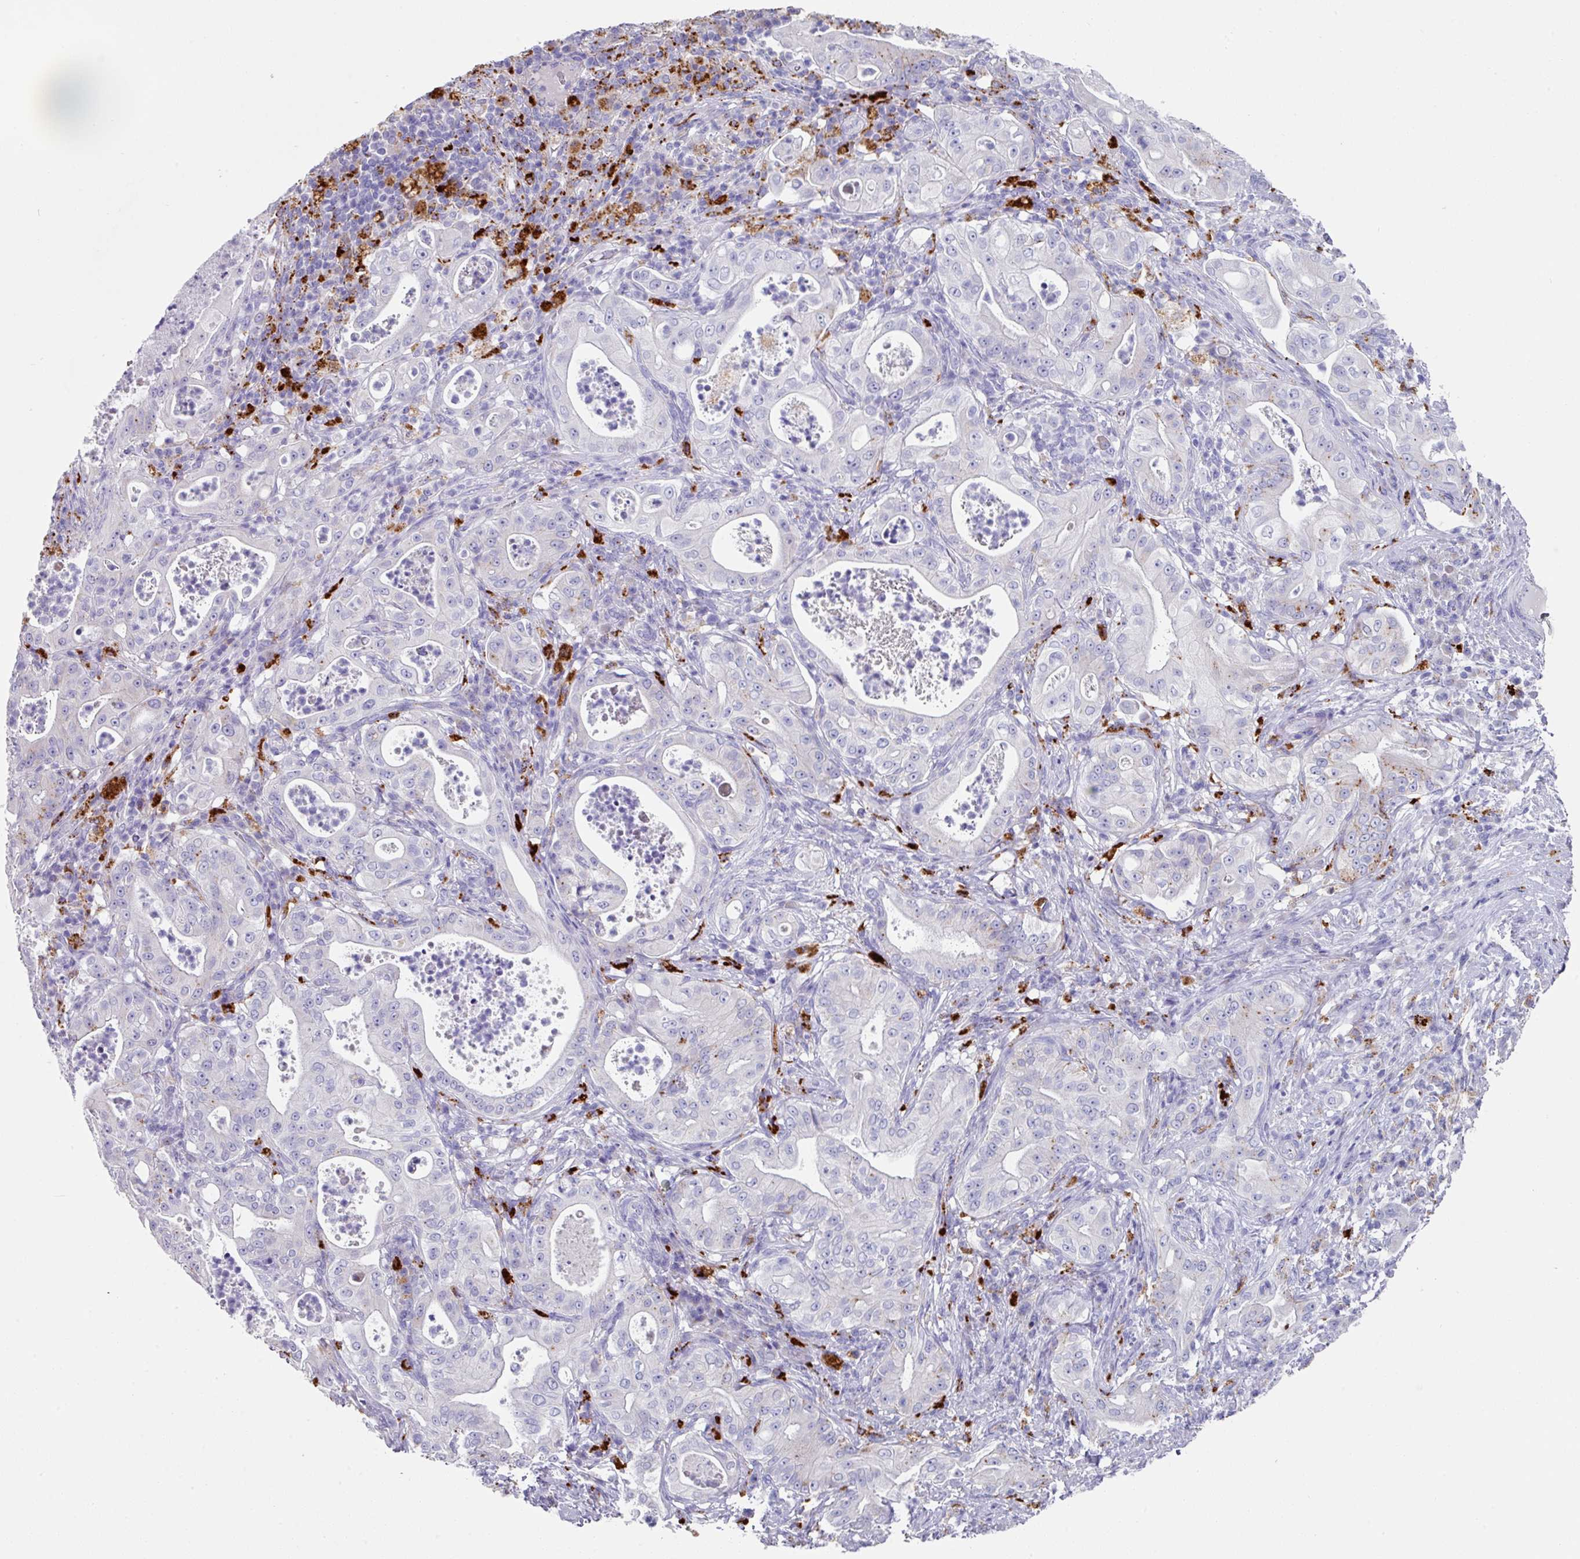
{"staining": {"intensity": "negative", "quantity": "none", "location": "none"}, "tissue": "pancreatic cancer", "cell_type": "Tumor cells", "image_type": "cancer", "snomed": [{"axis": "morphology", "description": "Adenocarcinoma, NOS"}, {"axis": "topography", "description": "Pancreas"}], "caption": "Micrograph shows no protein positivity in tumor cells of adenocarcinoma (pancreatic) tissue.", "gene": "CPVL", "patient": {"sex": "male", "age": 71}}